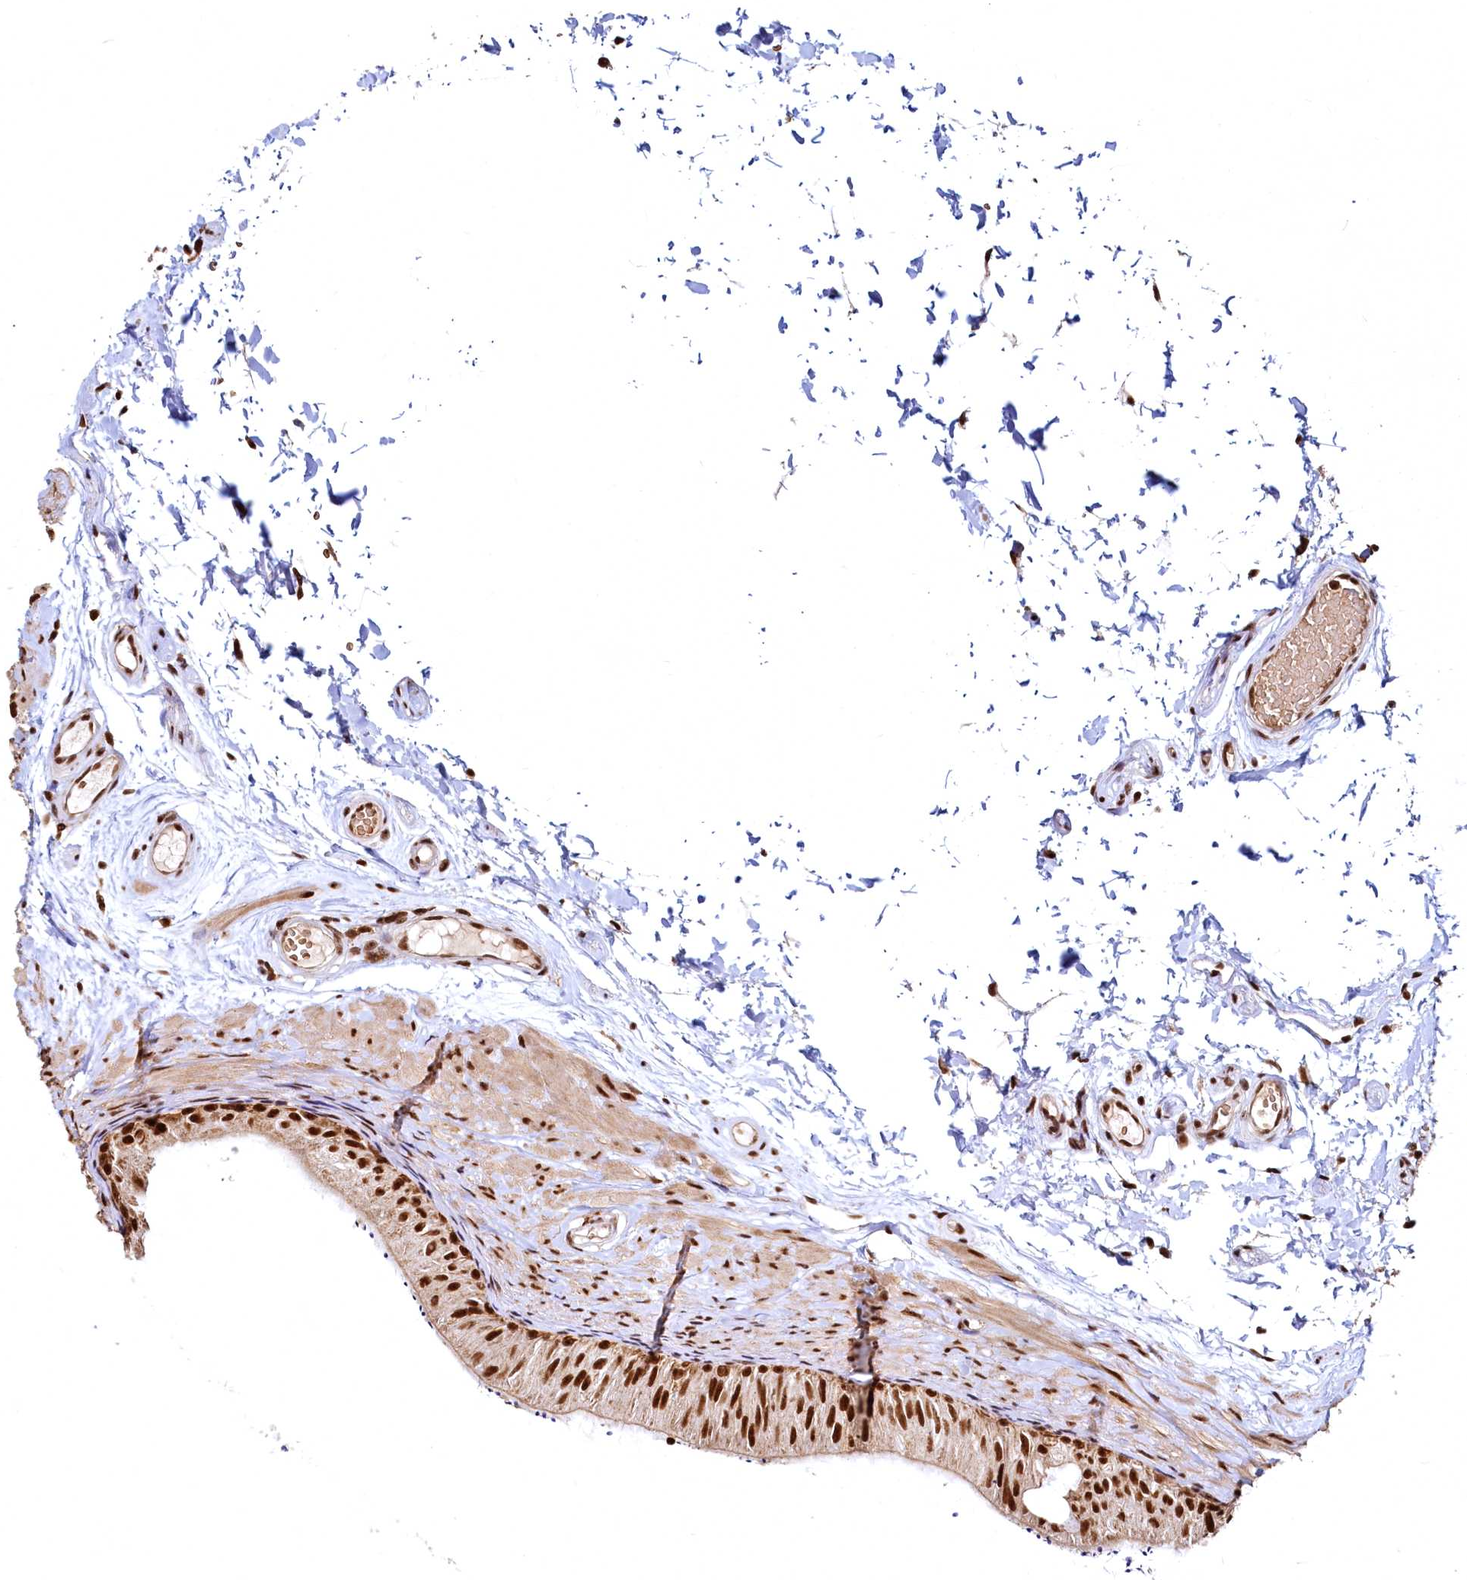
{"staining": {"intensity": "strong", "quantity": ">75%", "location": "nuclear"}, "tissue": "epididymis", "cell_type": "Glandular cells", "image_type": "normal", "snomed": [{"axis": "morphology", "description": "Normal tissue, NOS"}, {"axis": "topography", "description": "Epididymis"}], "caption": "The immunohistochemical stain highlights strong nuclear expression in glandular cells of unremarkable epididymis. (DAB (3,3'-diaminobenzidine) IHC with brightfield microscopy, high magnification).", "gene": "RSRC2", "patient": {"sex": "male", "age": 50}}